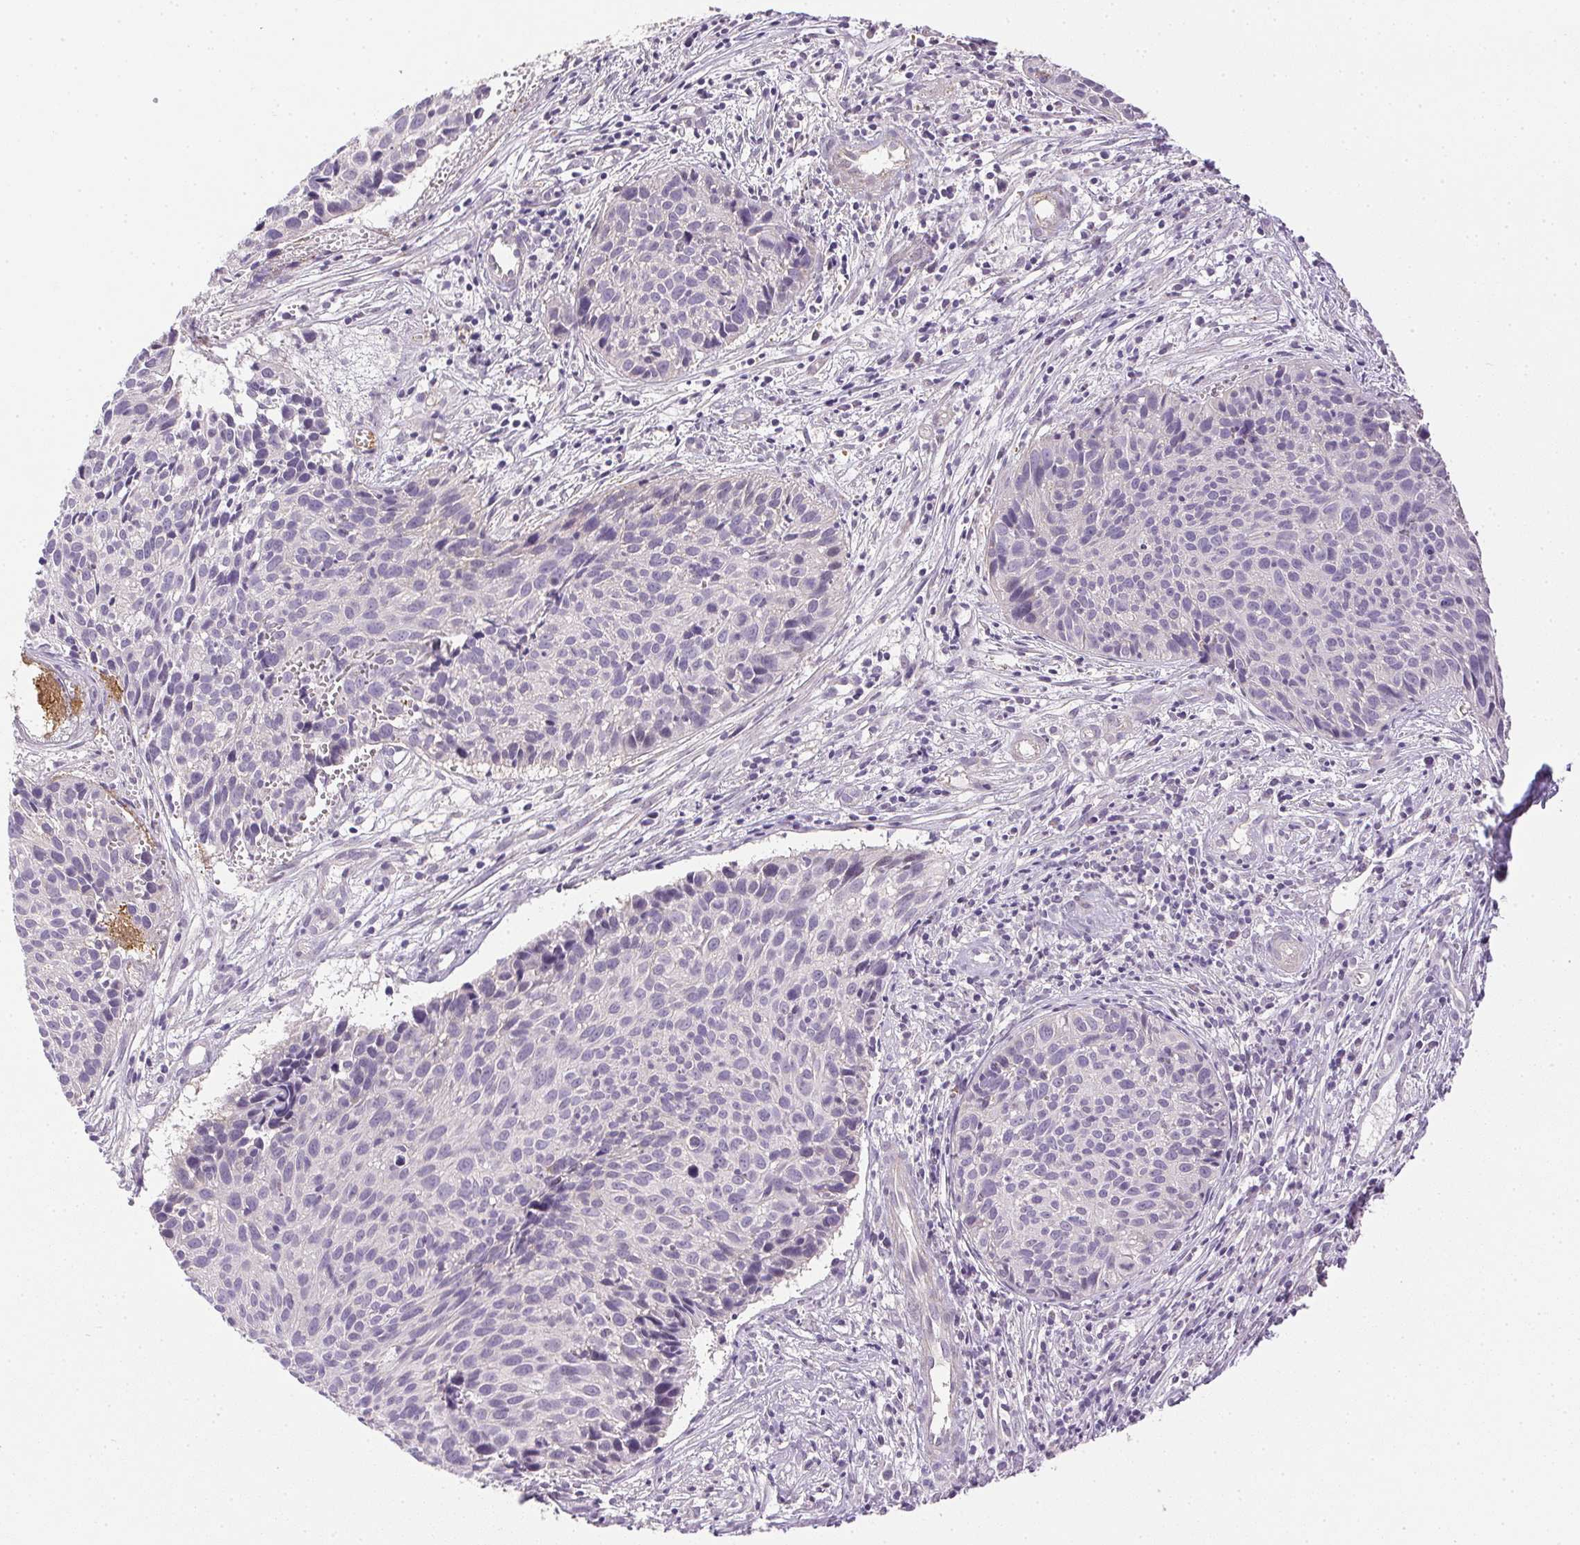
{"staining": {"intensity": "negative", "quantity": "none", "location": "none"}, "tissue": "cervical cancer", "cell_type": "Tumor cells", "image_type": "cancer", "snomed": [{"axis": "morphology", "description": "Squamous cell carcinoma, NOS"}, {"axis": "topography", "description": "Cervix"}], "caption": "DAB immunohistochemical staining of human squamous cell carcinoma (cervical) demonstrates no significant expression in tumor cells.", "gene": "PRL", "patient": {"sex": "female", "age": 30}}